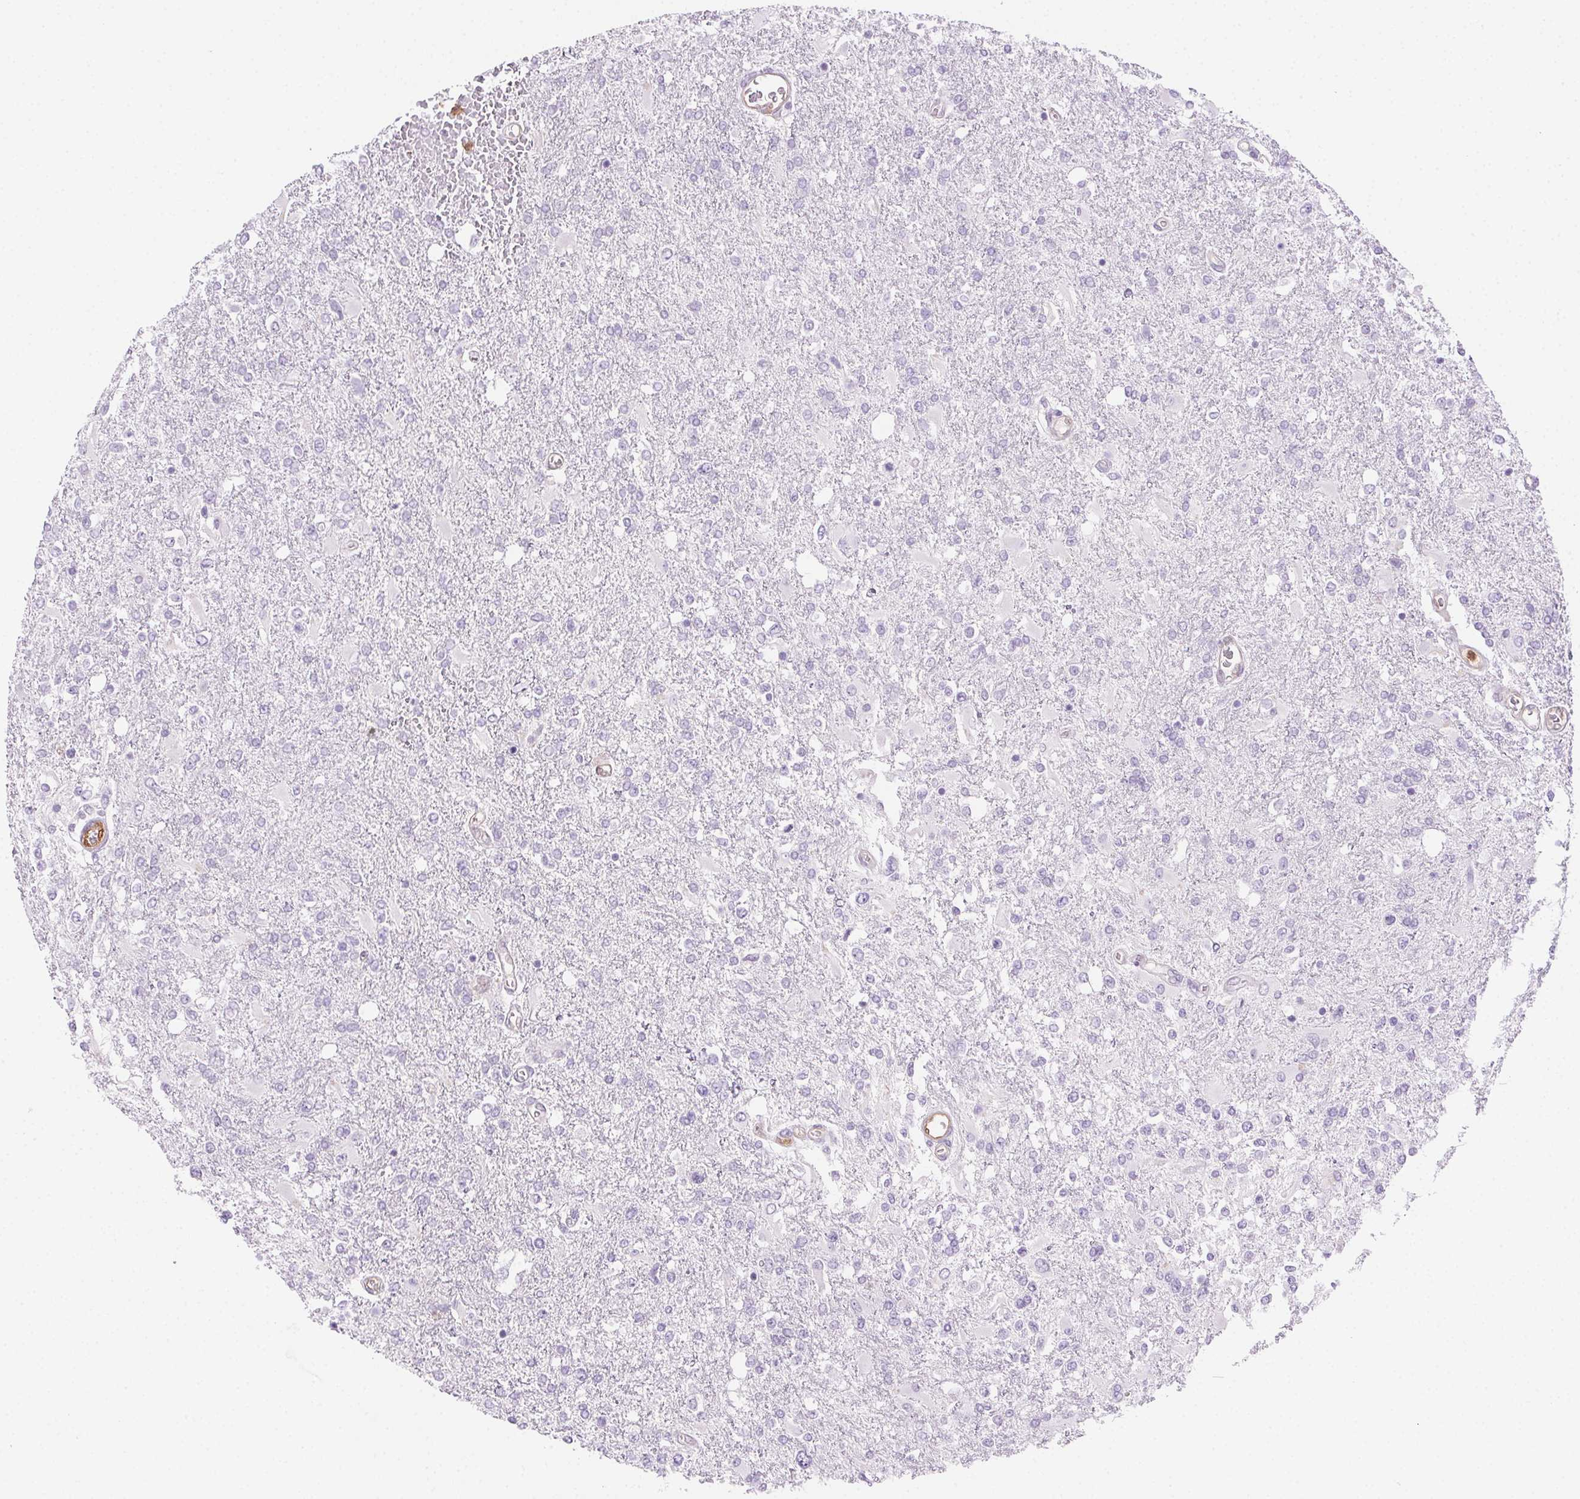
{"staining": {"intensity": "negative", "quantity": "none", "location": "none"}, "tissue": "glioma", "cell_type": "Tumor cells", "image_type": "cancer", "snomed": [{"axis": "morphology", "description": "Glioma, malignant, High grade"}, {"axis": "topography", "description": "Cerebral cortex"}], "caption": "Malignant glioma (high-grade) was stained to show a protein in brown. There is no significant positivity in tumor cells. (Stains: DAB (3,3'-diaminobenzidine) immunohistochemistry with hematoxylin counter stain, Microscopy: brightfield microscopy at high magnification).", "gene": "TMEM45A", "patient": {"sex": "male", "age": 79}}